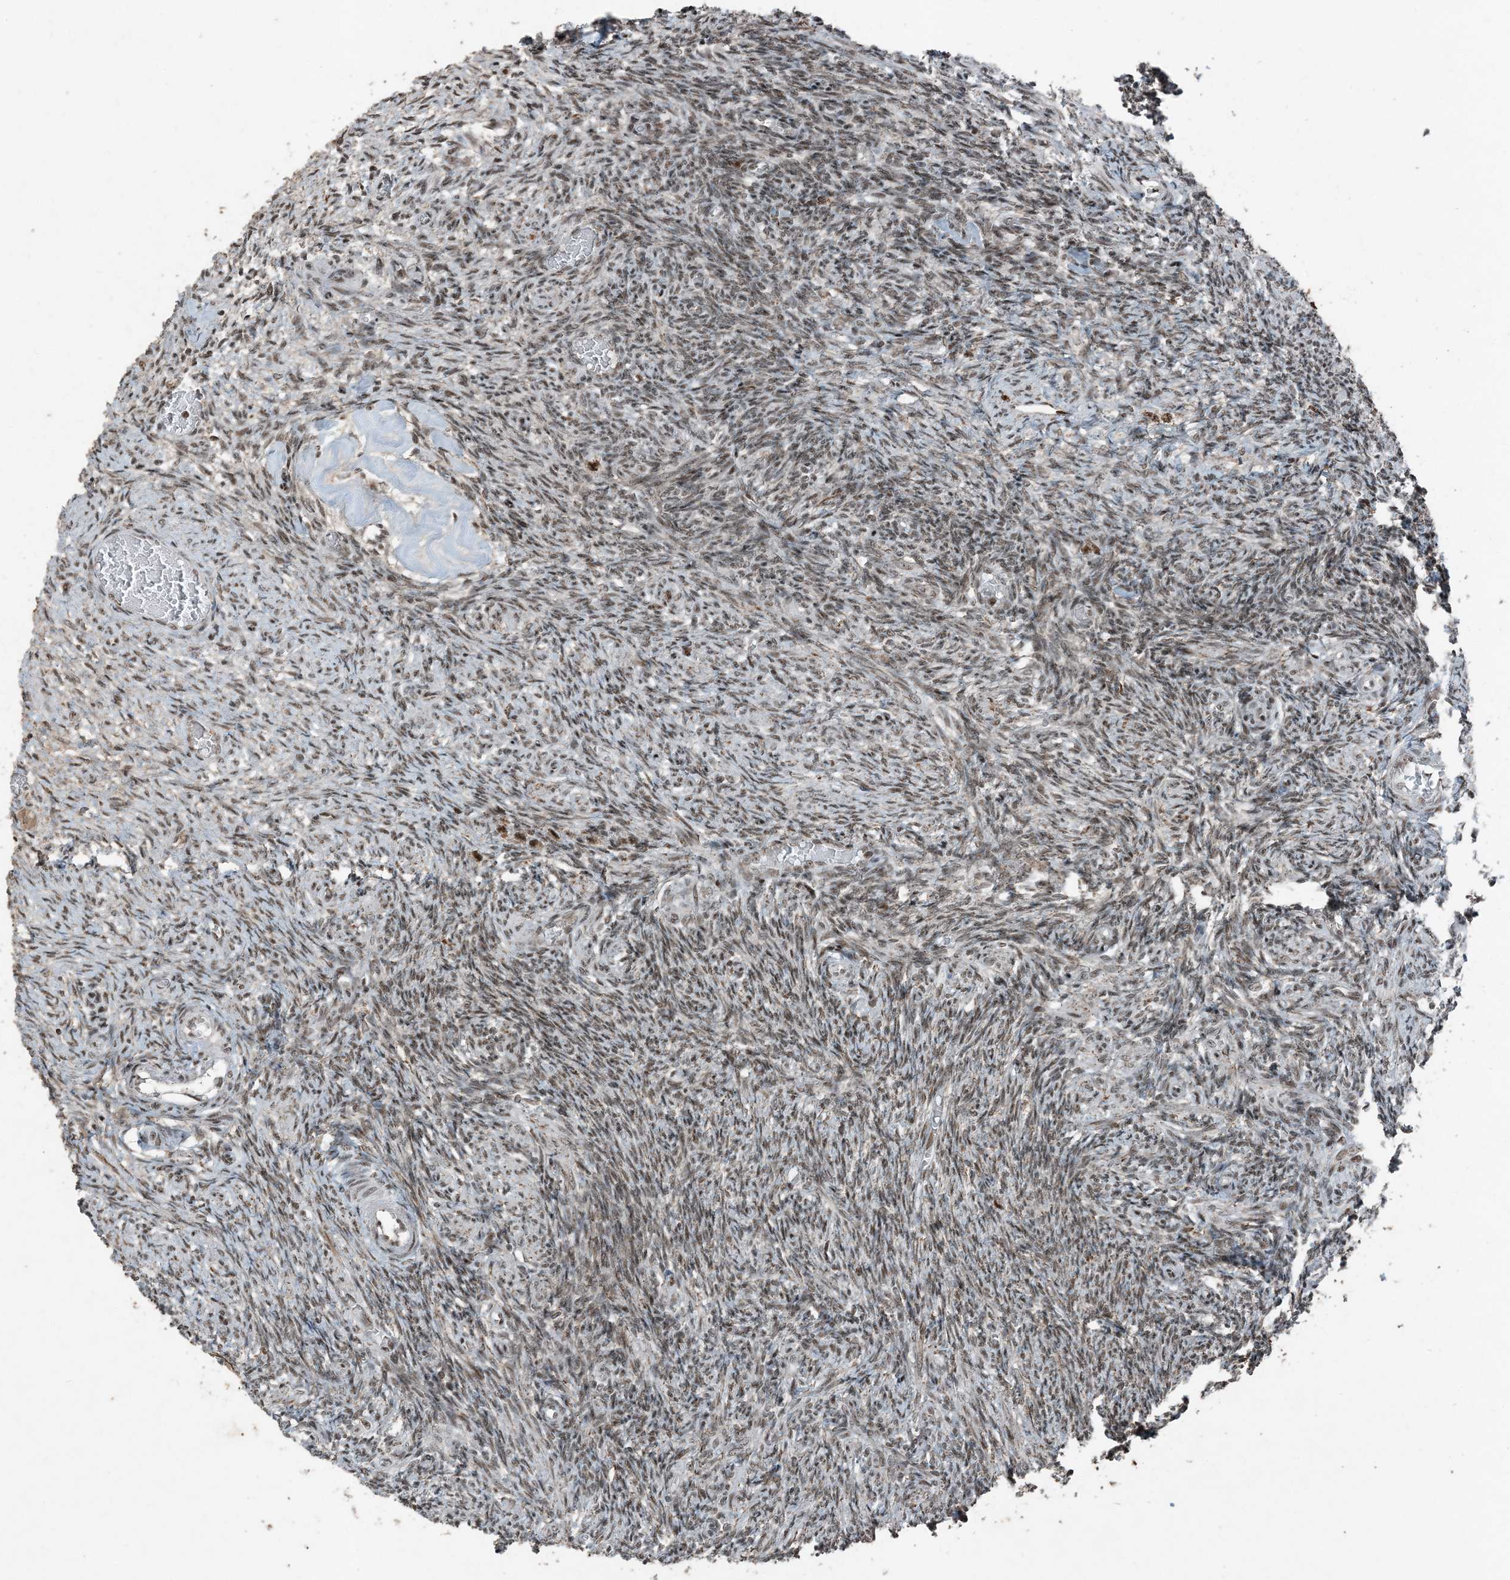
{"staining": {"intensity": "weak", "quantity": ">75%", "location": "cytoplasmic/membranous"}, "tissue": "ovary", "cell_type": "Follicle cells", "image_type": "normal", "snomed": [{"axis": "morphology", "description": "Normal tissue, NOS"}, {"axis": "topography", "description": "Ovary"}], "caption": "IHC micrograph of unremarkable ovary stained for a protein (brown), which displays low levels of weak cytoplasmic/membranous positivity in about >75% of follicle cells.", "gene": "TADA2B", "patient": {"sex": "female", "age": 27}}